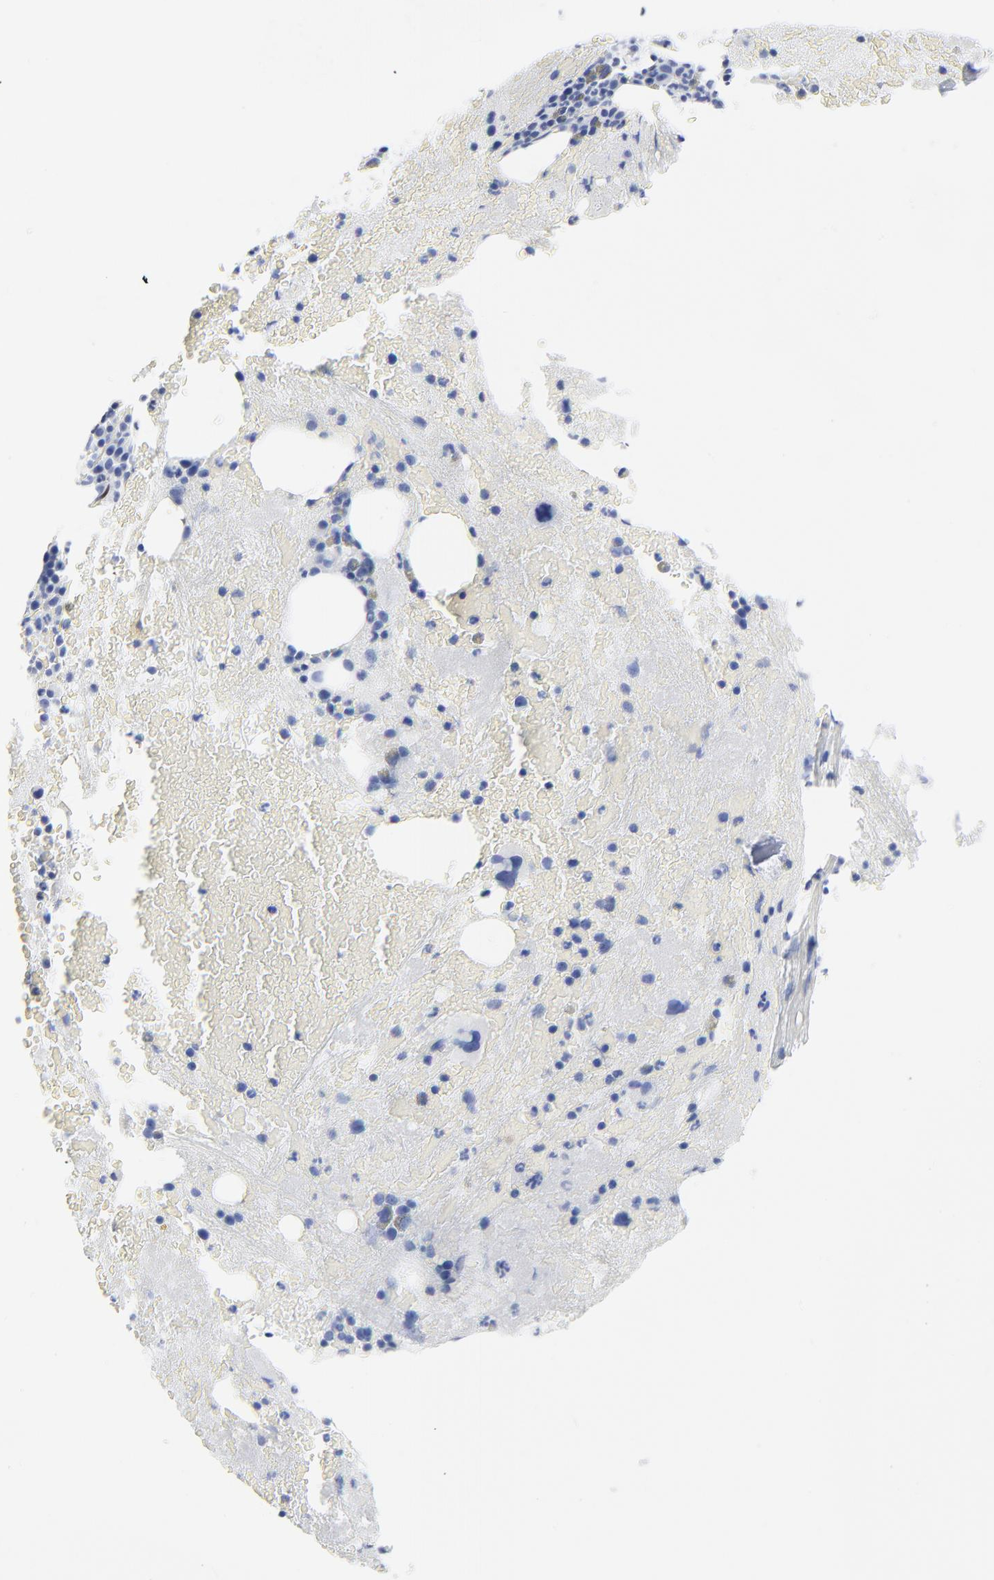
{"staining": {"intensity": "negative", "quantity": "none", "location": "none"}, "tissue": "bone marrow", "cell_type": "Hematopoietic cells", "image_type": "normal", "snomed": [{"axis": "morphology", "description": "Normal tissue, NOS"}, {"axis": "topography", "description": "Bone marrow"}], "caption": "Hematopoietic cells are negative for protein expression in normal human bone marrow. (Stains: DAB immunohistochemistry with hematoxylin counter stain, Microscopy: brightfield microscopy at high magnification).", "gene": "JUN", "patient": {"sex": "male", "age": 76}}